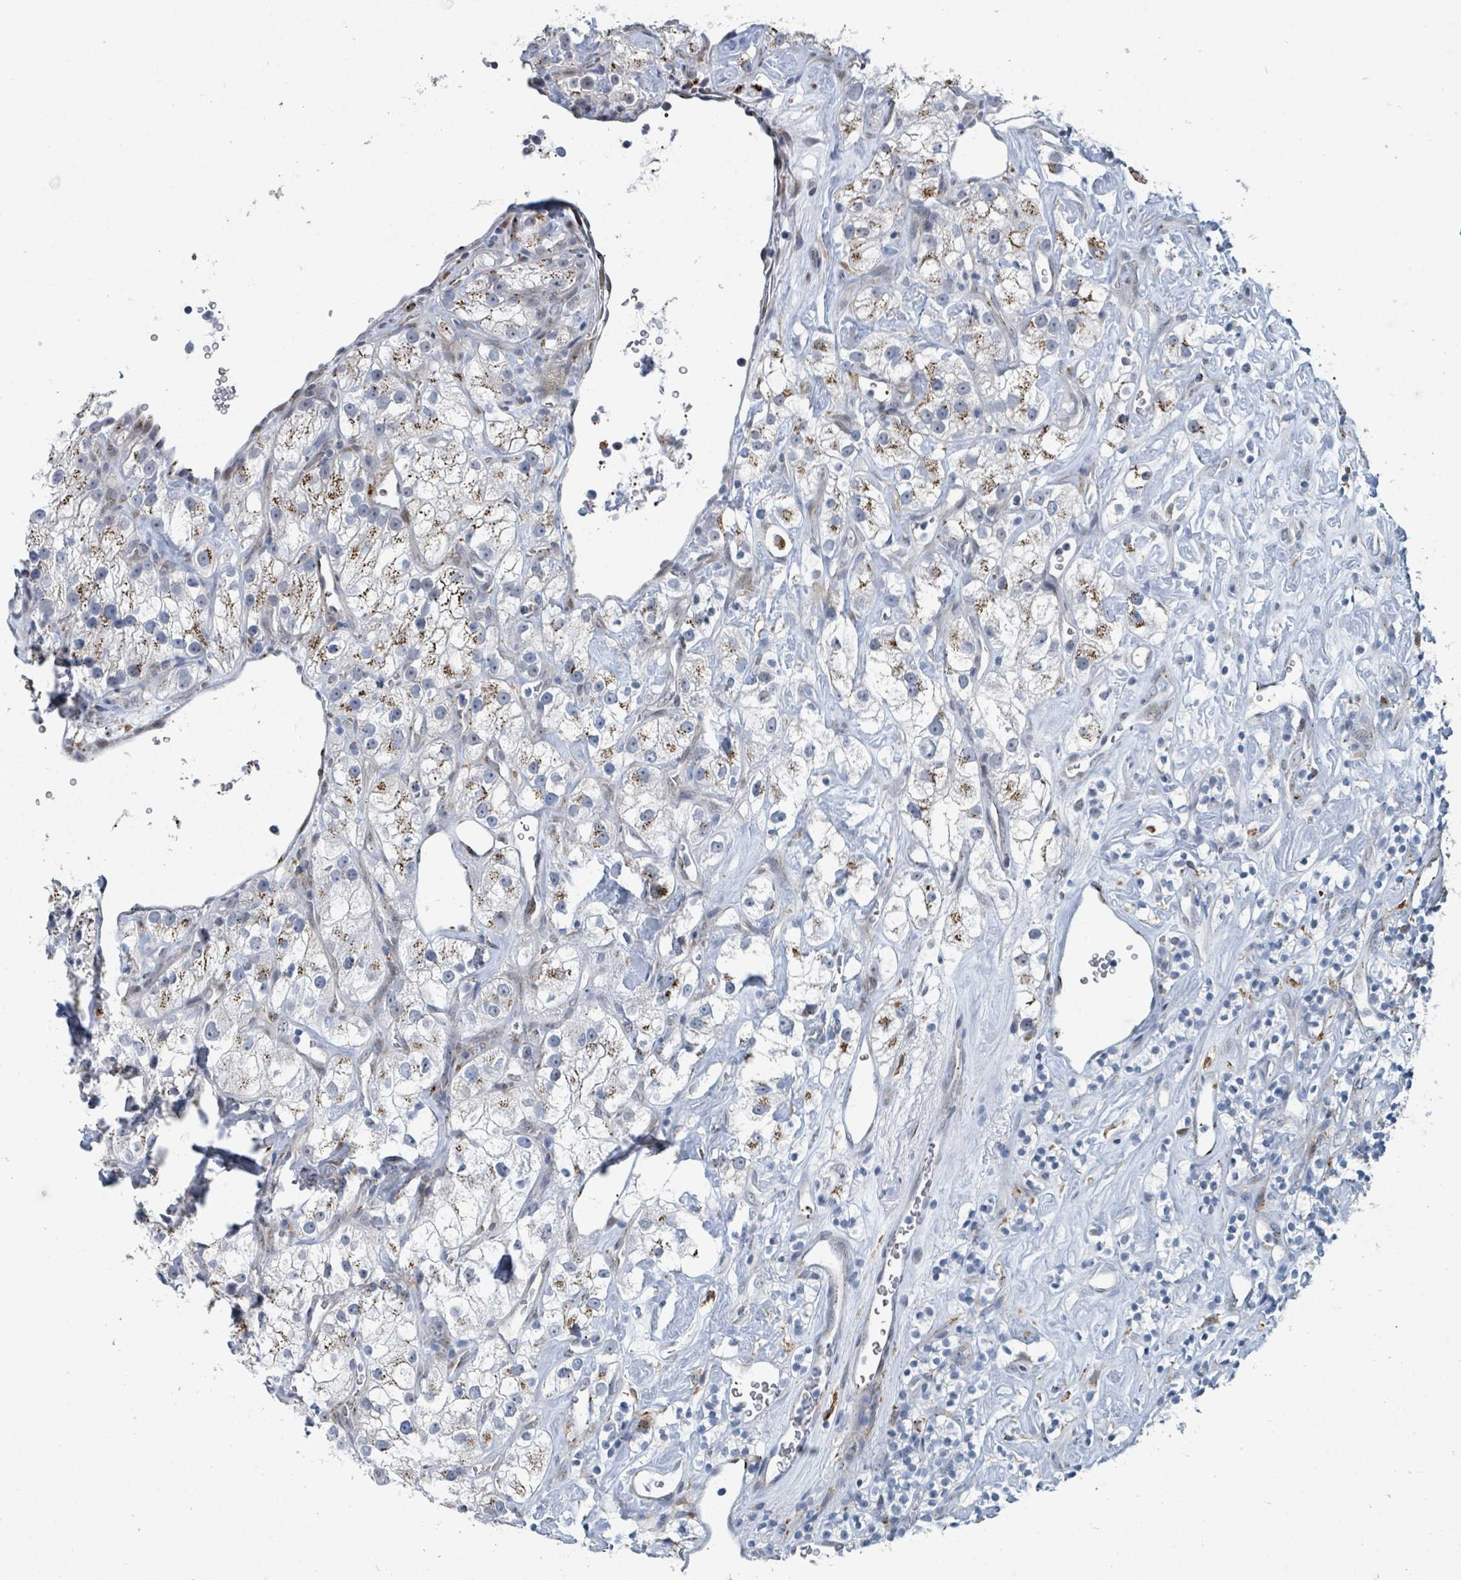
{"staining": {"intensity": "moderate", "quantity": "25%-75%", "location": "cytoplasmic/membranous"}, "tissue": "renal cancer", "cell_type": "Tumor cells", "image_type": "cancer", "snomed": [{"axis": "morphology", "description": "Adenocarcinoma, NOS"}, {"axis": "topography", "description": "Kidney"}], "caption": "A high-resolution photomicrograph shows immunohistochemistry (IHC) staining of adenocarcinoma (renal), which exhibits moderate cytoplasmic/membranous staining in about 25%-75% of tumor cells.", "gene": "DCAF5", "patient": {"sex": "male", "age": 77}}